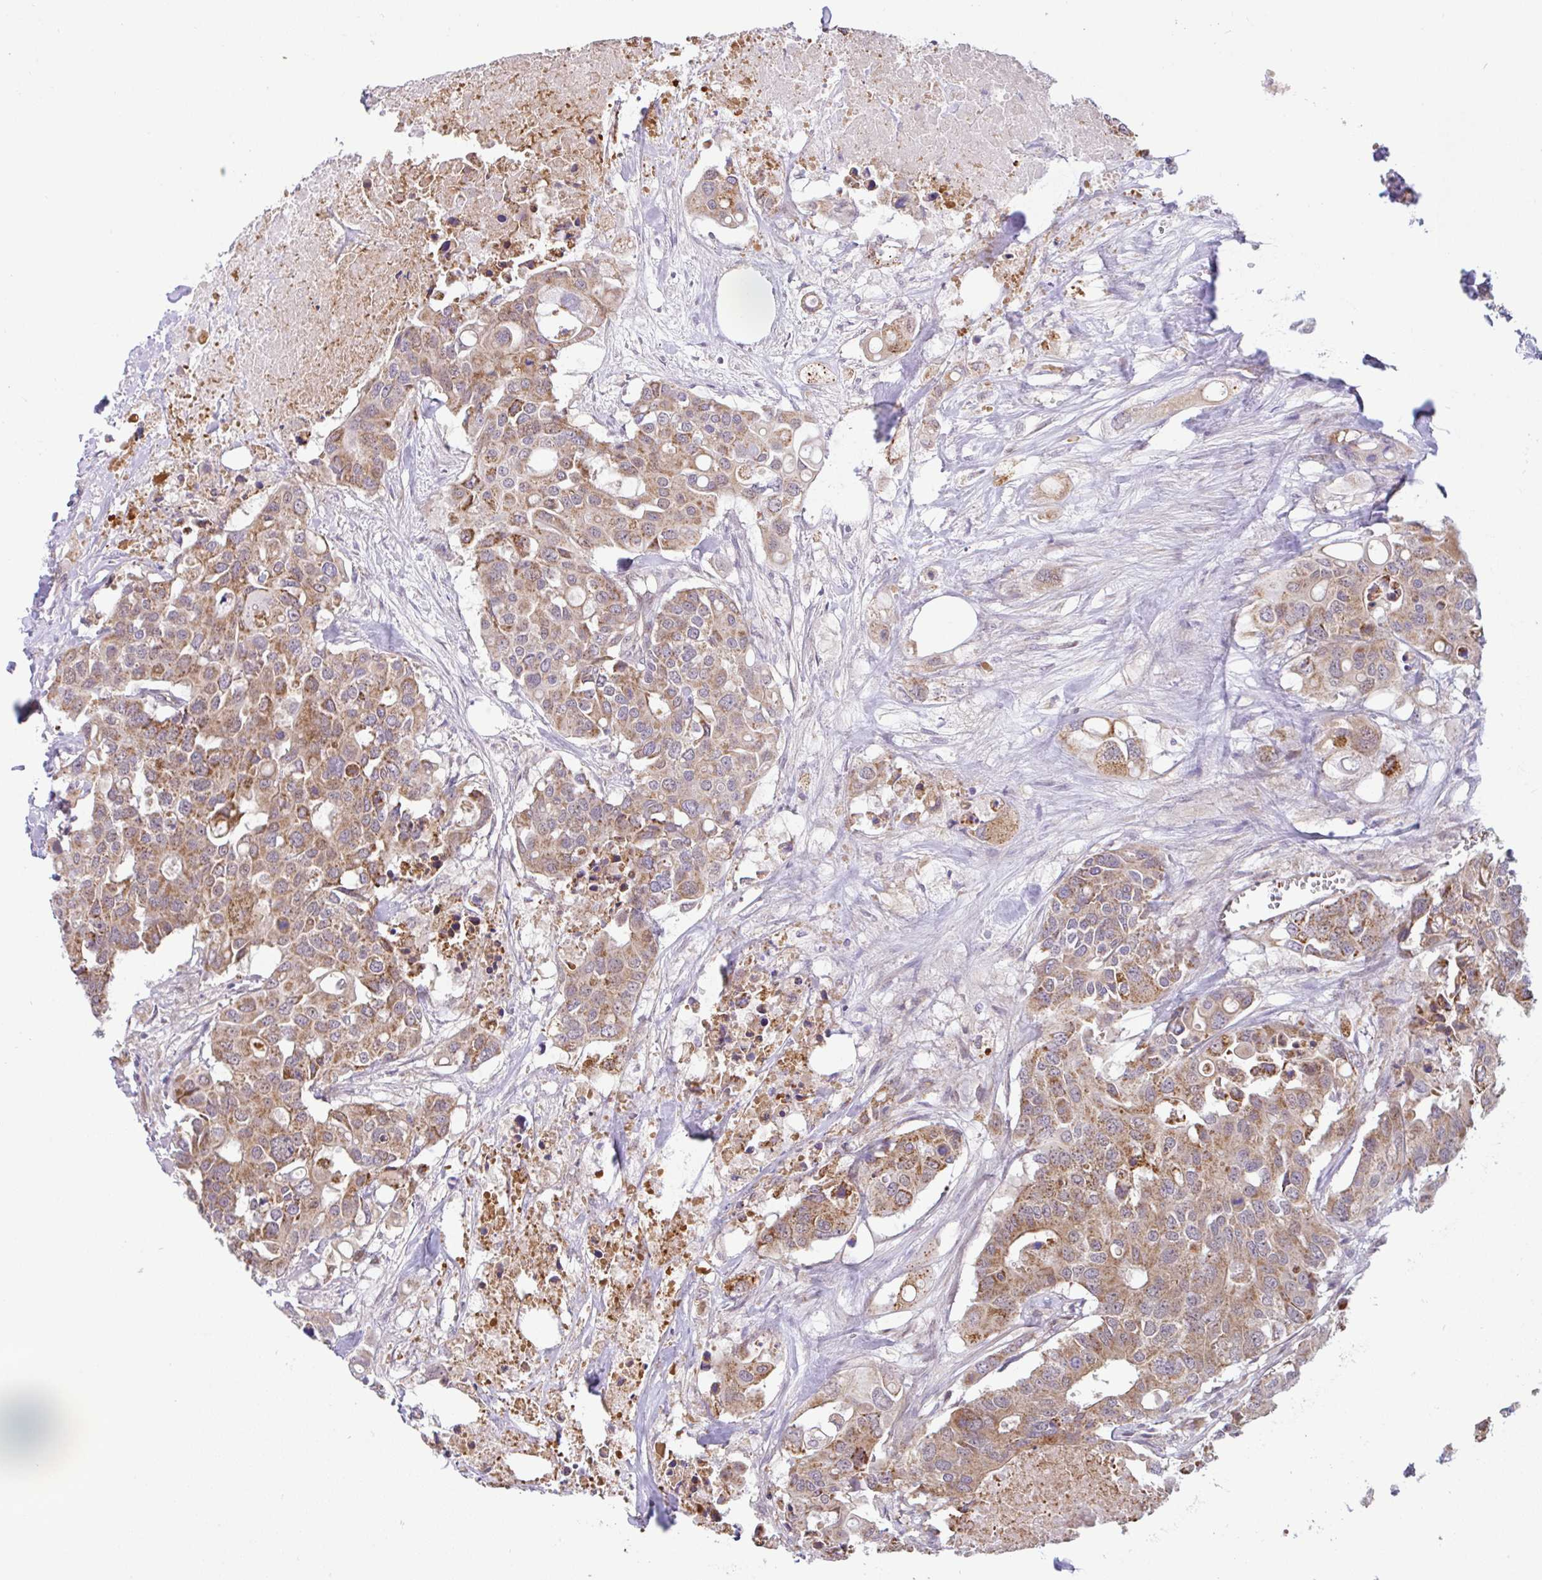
{"staining": {"intensity": "moderate", "quantity": ">75%", "location": "cytoplasmic/membranous"}, "tissue": "colorectal cancer", "cell_type": "Tumor cells", "image_type": "cancer", "snomed": [{"axis": "morphology", "description": "Adenocarcinoma, NOS"}, {"axis": "topography", "description": "Colon"}], "caption": "Protein positivity by IHC displays moderate cytoplasmic/membranous positivity in about >75% of tumor cells in colorectal cancer (adenocarcinoma).", "gene": "DLEU7", "patient": {"sex": "male", "age": 77}}